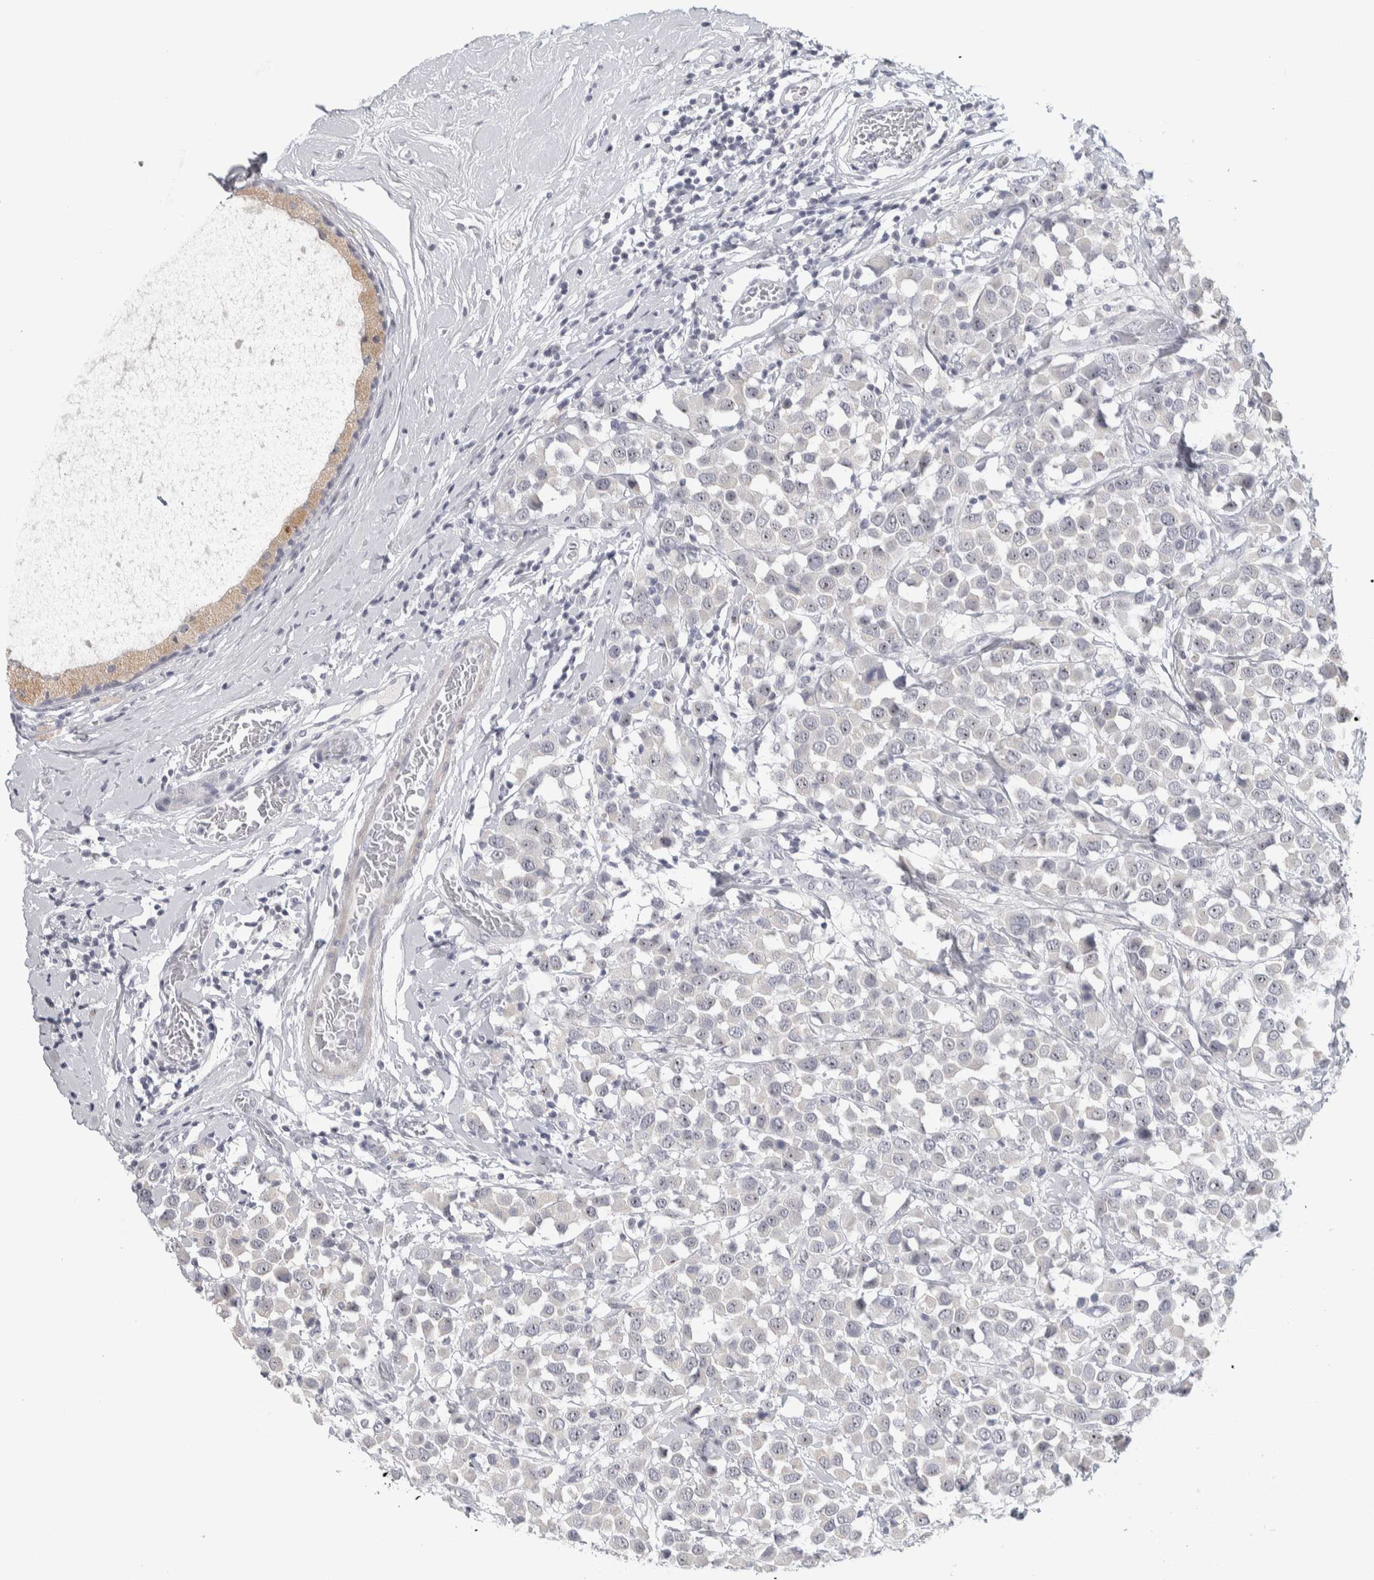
{"staining": {"intensity": "moderate", "quantity": "25%-75%", "location": "nuclear"}, "tissue": "breast cancer", "cell_type": "Tumor cells", "image_type": "cancer", "snomed": [{"axis": "morphology", "description": "Duct carcinoma"}, {"axis": "topography", "description": "Breast"}], "caption": "Protein expression analysis of breast cancer exhibits moderate nuclear staining in approximately 25%-75% of tumor cells. The staining is performed using DAB brown chromogen to label protein expression. The nuclei are counter-stained blue using hematoxylin.", "gene": "DCXR", "patient": {"sex": "female", "age": 61}}